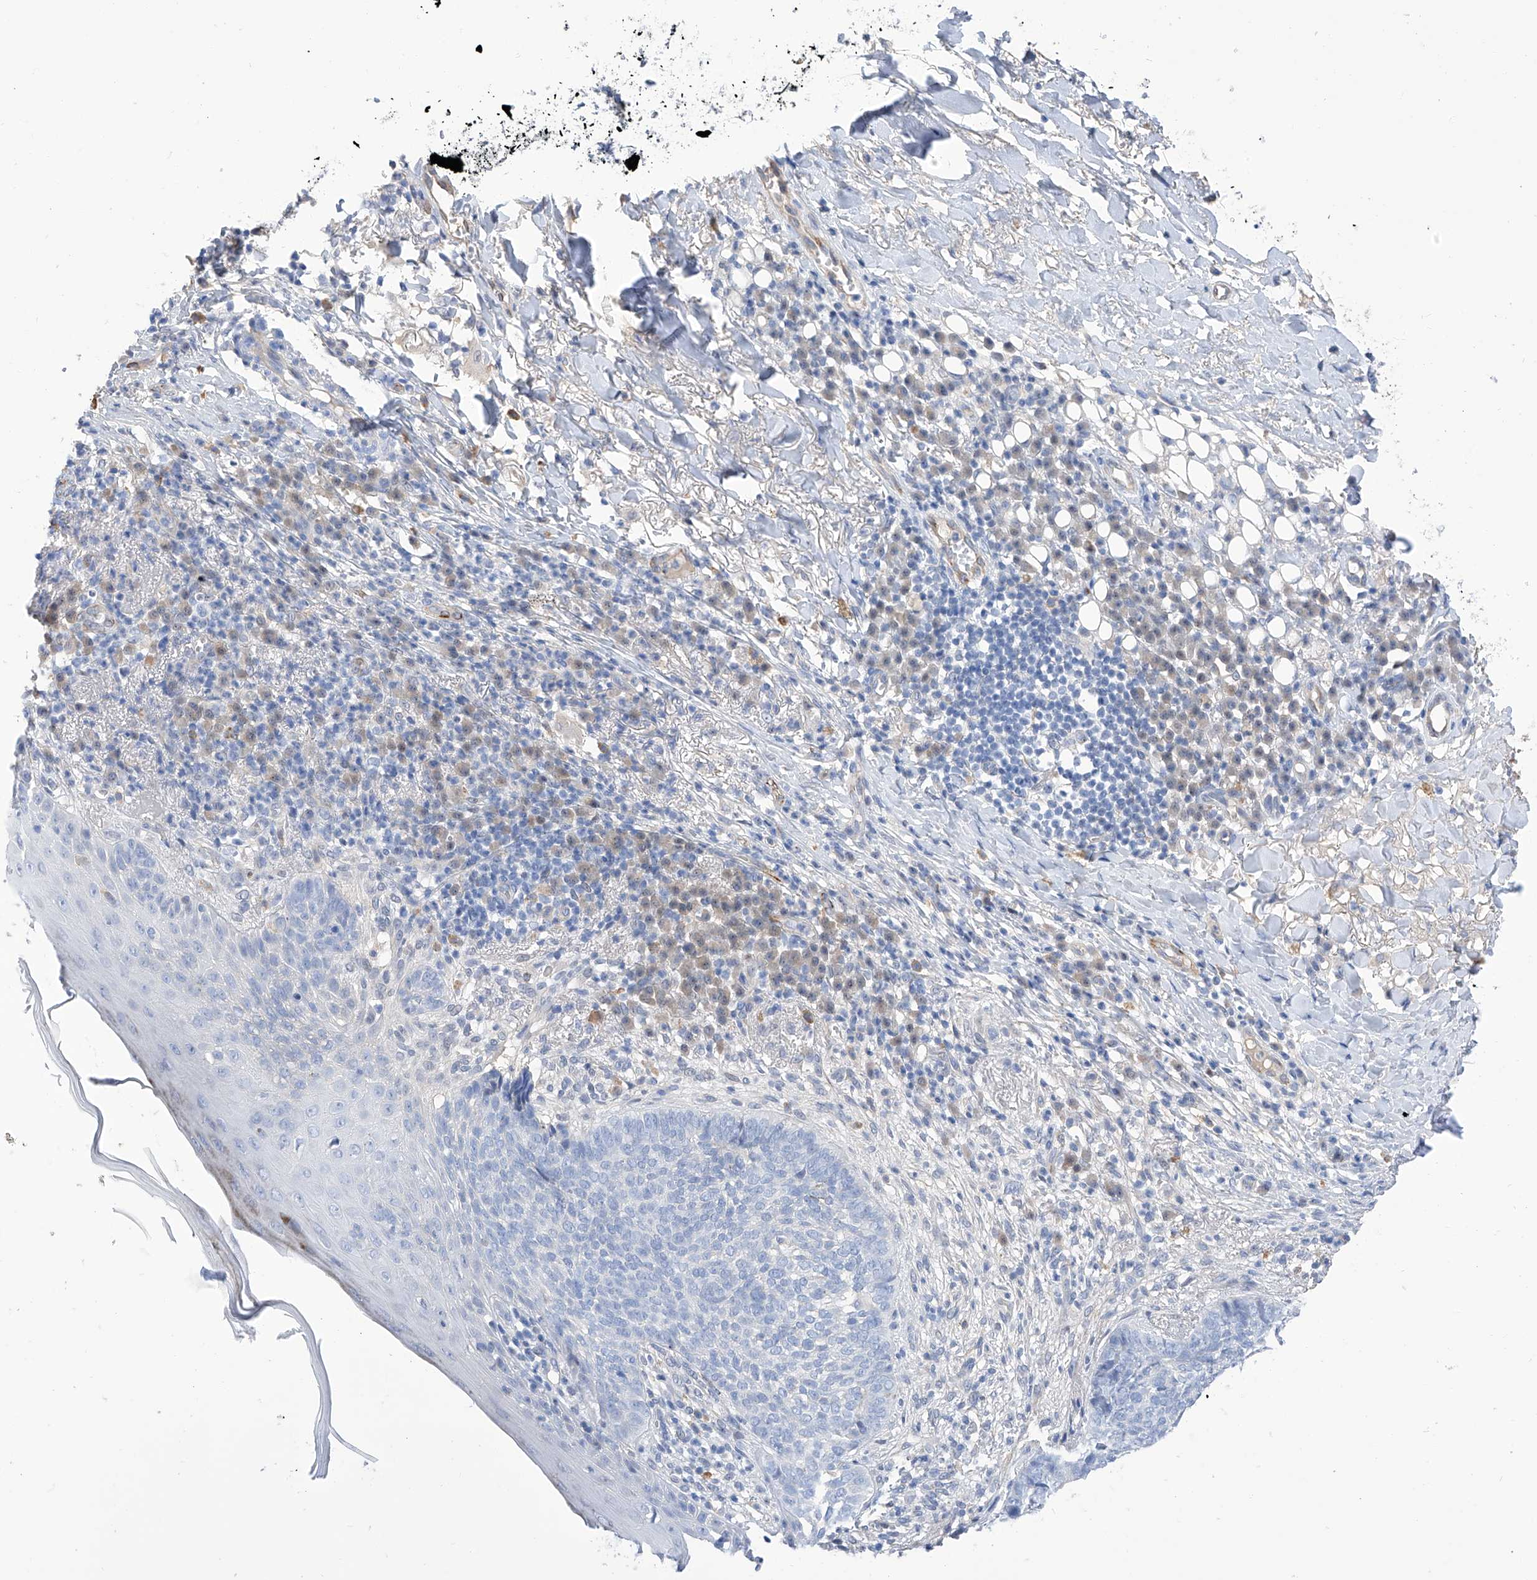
{"staining": {"intensity": "negative", "quantity": "none", "location": "none"}, "tissue": "skin cancer", "cell_type": "Tumor cells", "image_type": "cancer", "snomed": [{"axis": "morphology", "description": "Basal cell carcinoma"}, {"axis": "topography", "description": "Skin"}], "caption": "This micrograph is of skin cancer (basal cell carcinoma) stained with IHC to label a protein in brown with the nuclei are counter-stained blue. There is no expression in tumor cells.", "gene": "PGM3", "patient": {"sex": "male", "age": 85}}